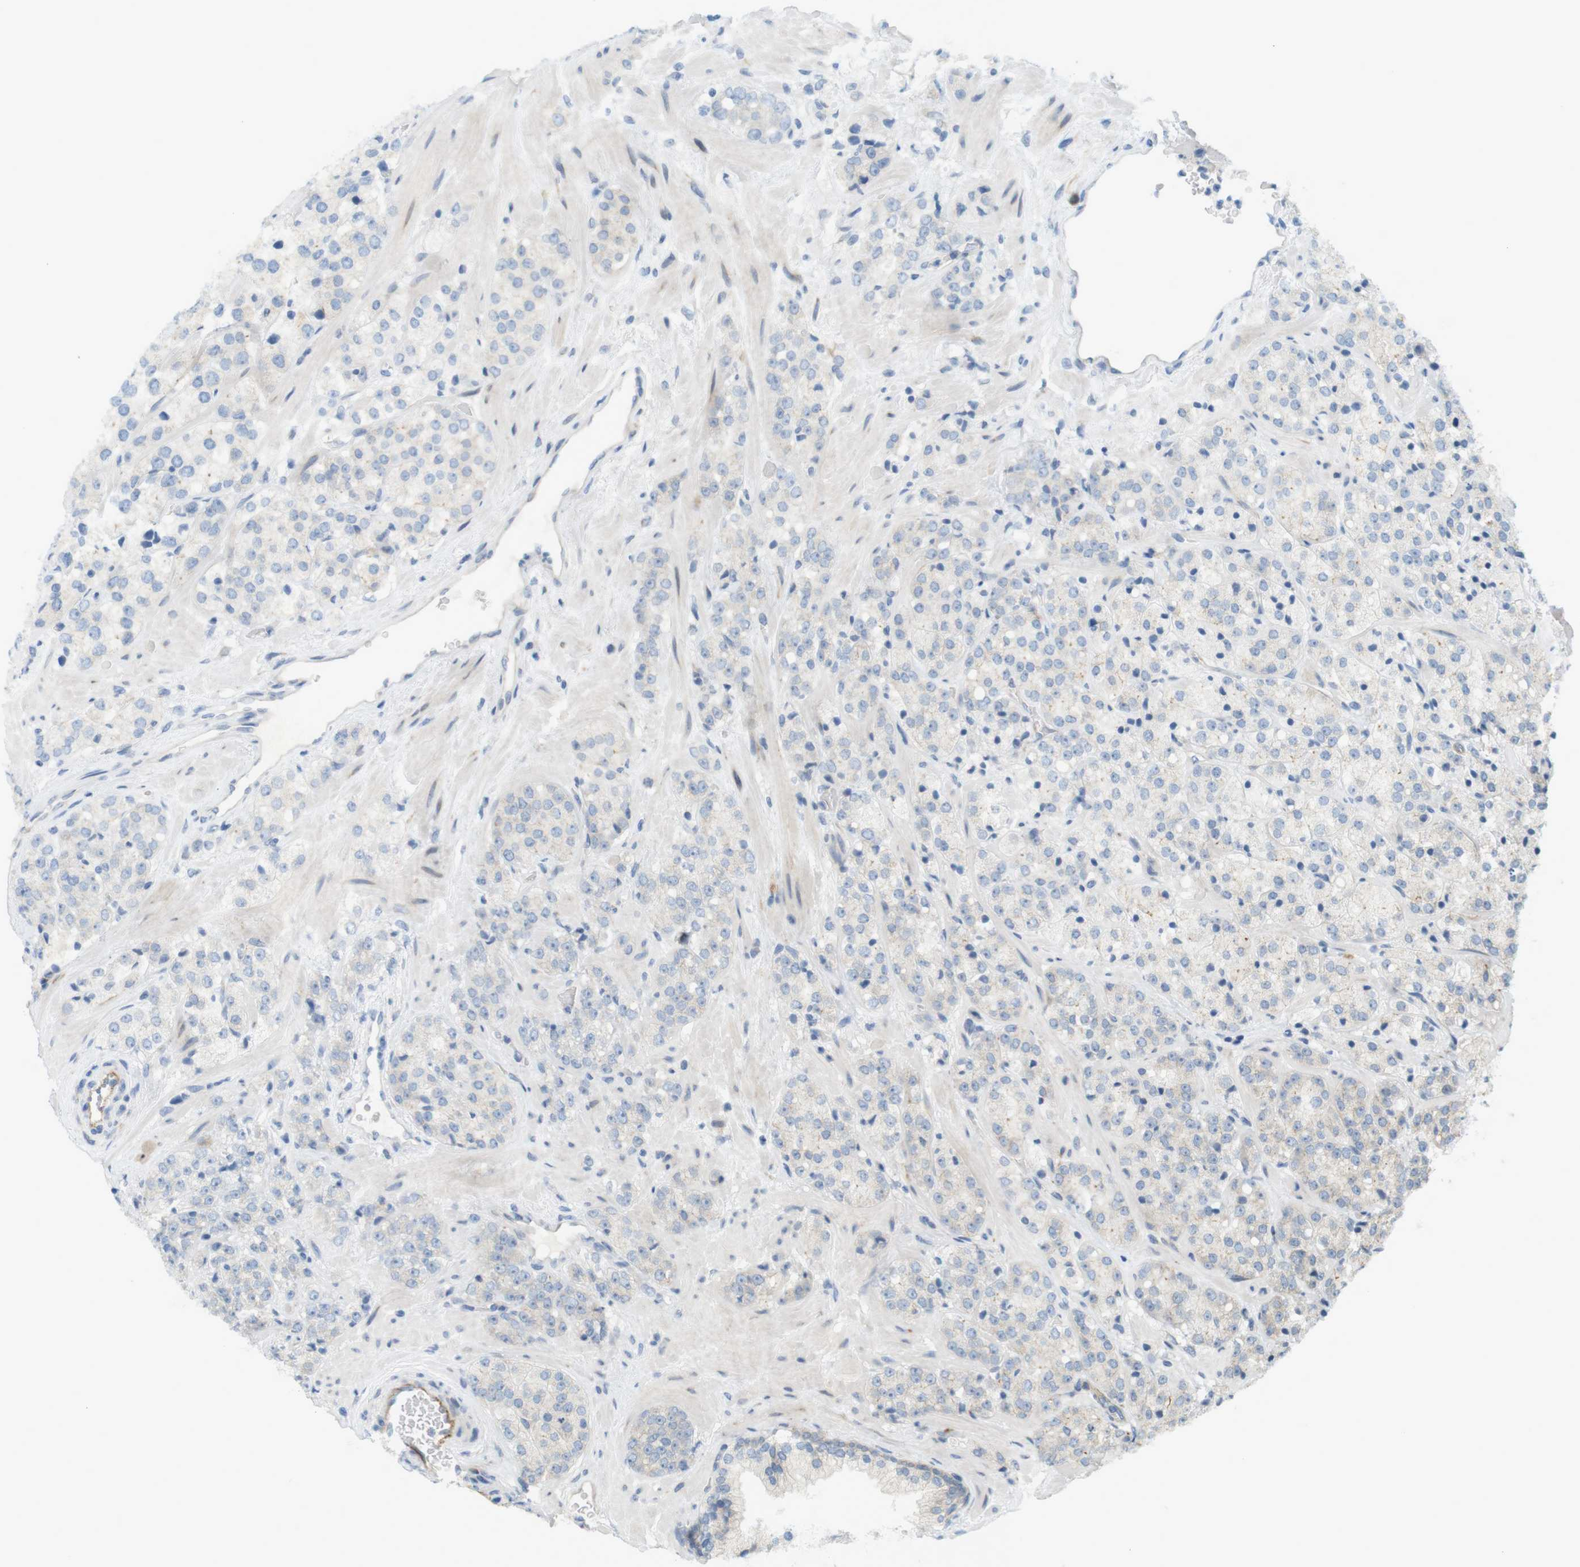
{"staining": {"intensity": "negative", "quantity": "none", "location": "none"}, "tissue": "prostate cancer", "cell_type": "Tumor cells", "image_type": "cancer", "snomed": [{"axis": "morphology", "description": "Adenocarcinoma, High grade"}, {"axis": "topography", "description": "Prostate"}], "caption": "Immunohistochemistry photomicrograph of human high-grade adenocarcinoma (prostate) stained for a protein (brown), which demonstrates no staining in tumor cells.", "gene": "GJC3", "patient": {"sex": "male", "age": 64}}